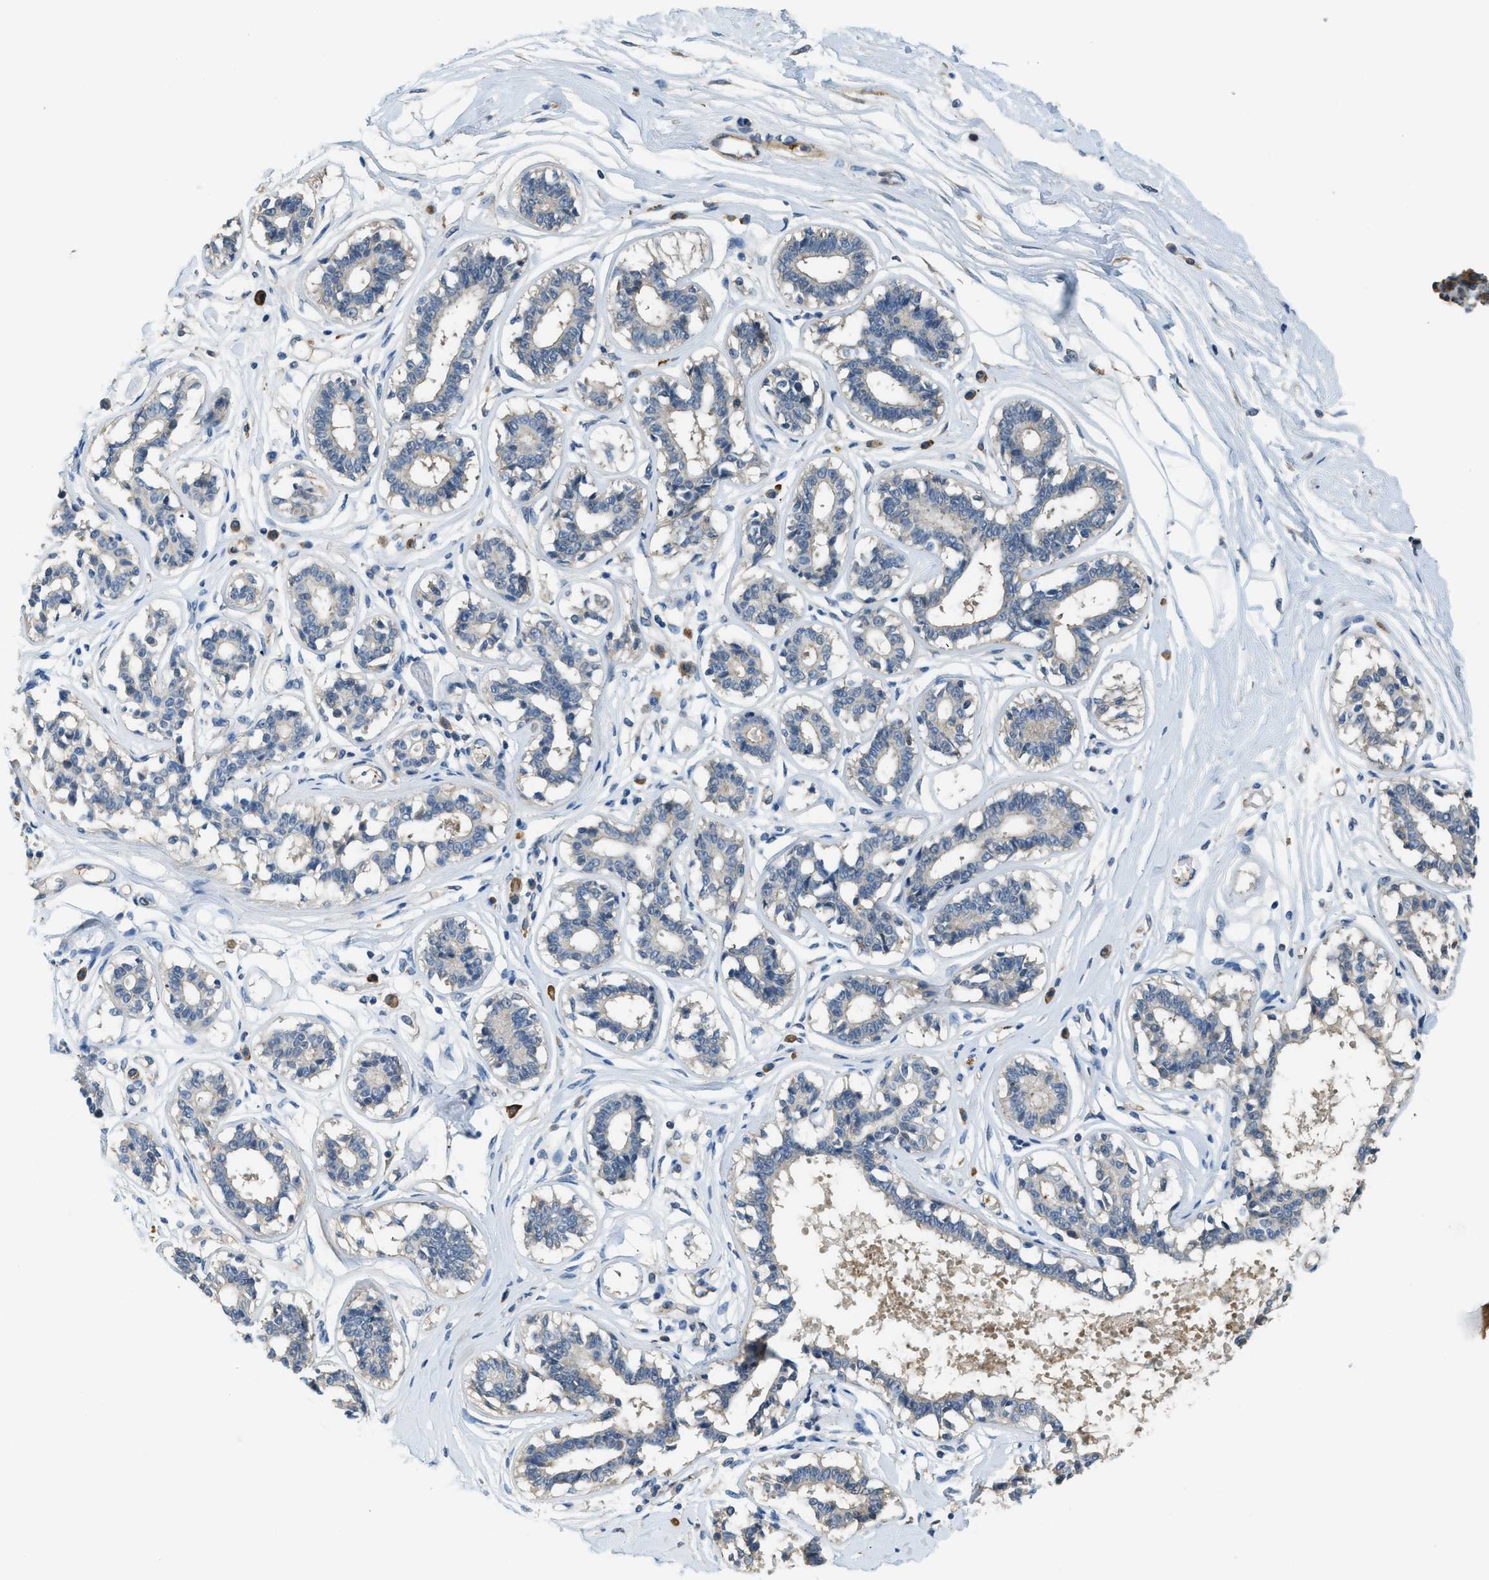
{"staining": {"intensity": "negative", "quantity": "none", "location": "none"}, "tissue": "breast", "cell_type": "Adipocytes", "image_type": "normal", "snomed": [{"axis": "morphology", "description": "Normal tissue, NOS"}, {"axis": "topography", "description": "Breast"}], "caption": "High power microscopy image of an immunohistochemistry micrograph of unremarkable breast, revealing no significant expression in adipocytes.", "gene": "CFLAR", "patient": {"sex": "female", "age": 45}}